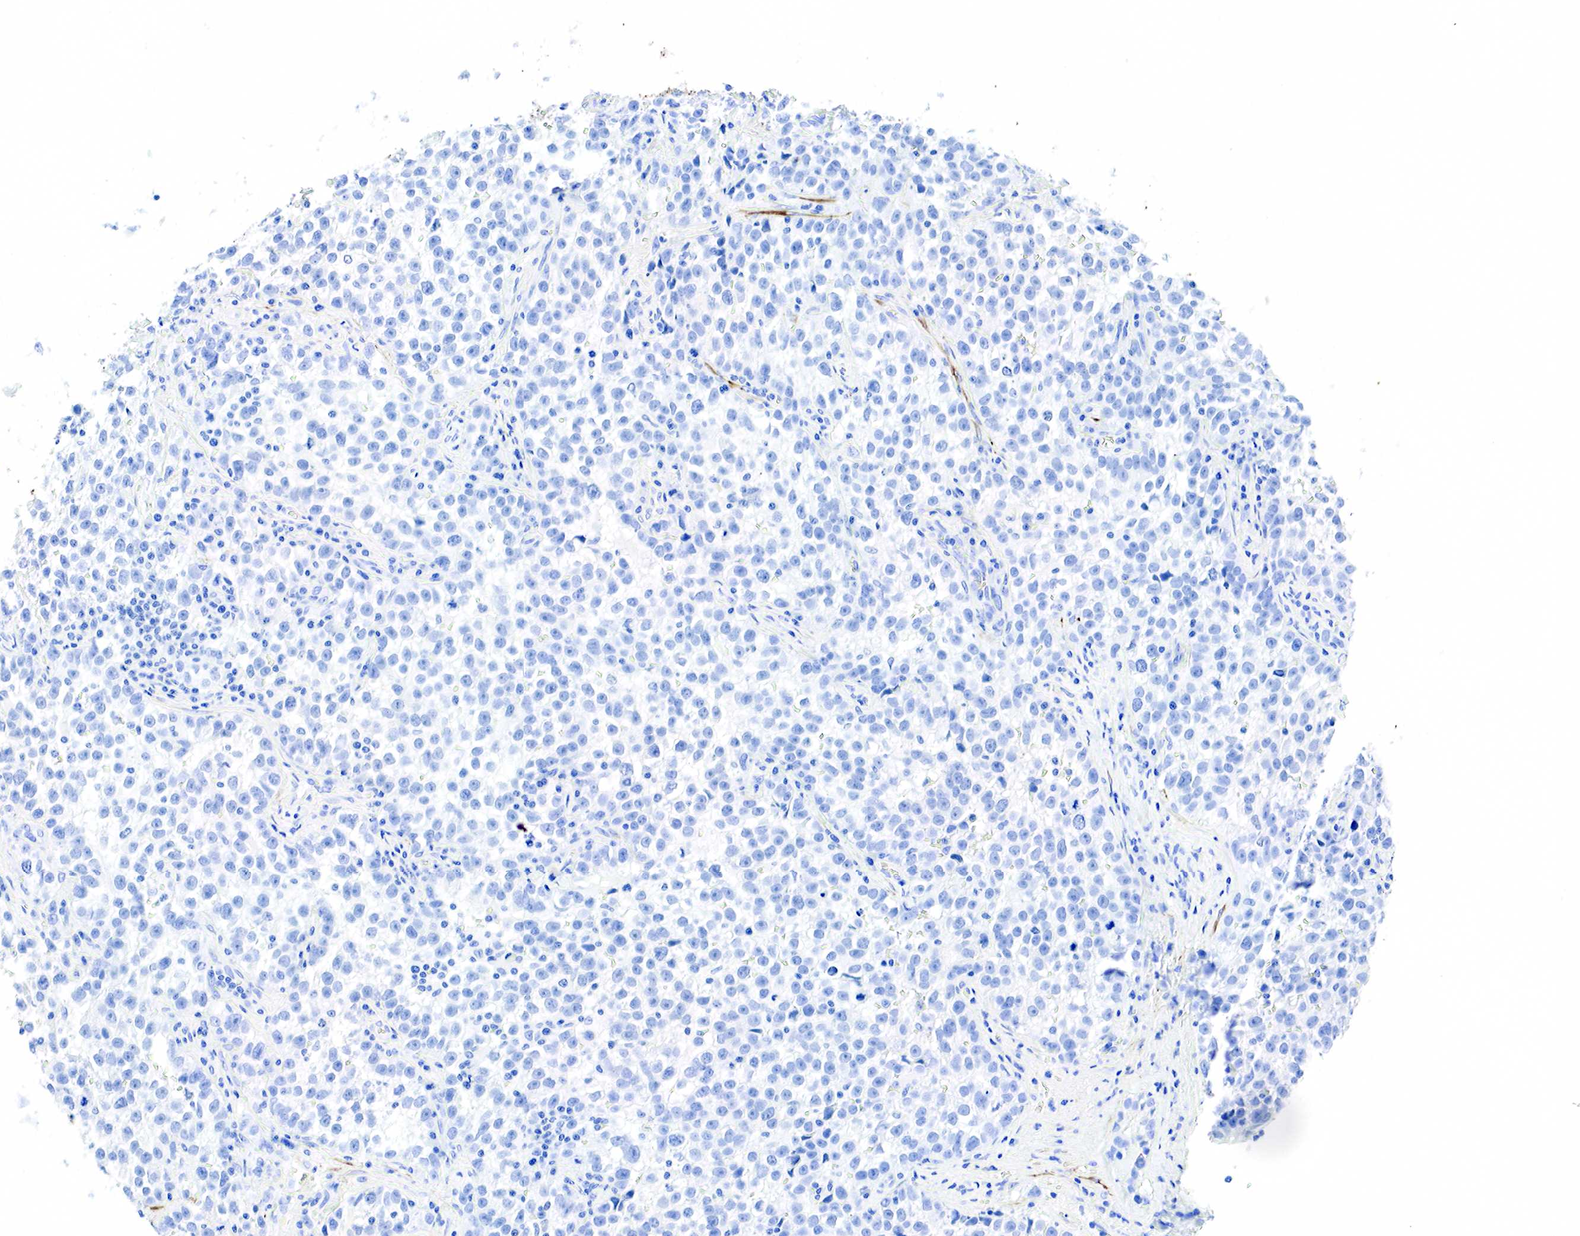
{"staining": {"intensity": "negative", "quantity": "none", "location": "none"}, "tissue": "testis cancer", "cell_type": "Tumor cells", "image_type": "cancer", "snomed": [{"axis": "morphology", "description": "Seminoma, NOS"}, {"axis": "topography", "description": "Testis"}], "caption": "An image of human testis cancer (seminoma) is negative for staining in tumor cells.", "gene": "KRT7", "patient": {"sex": "male", "age": 38}}